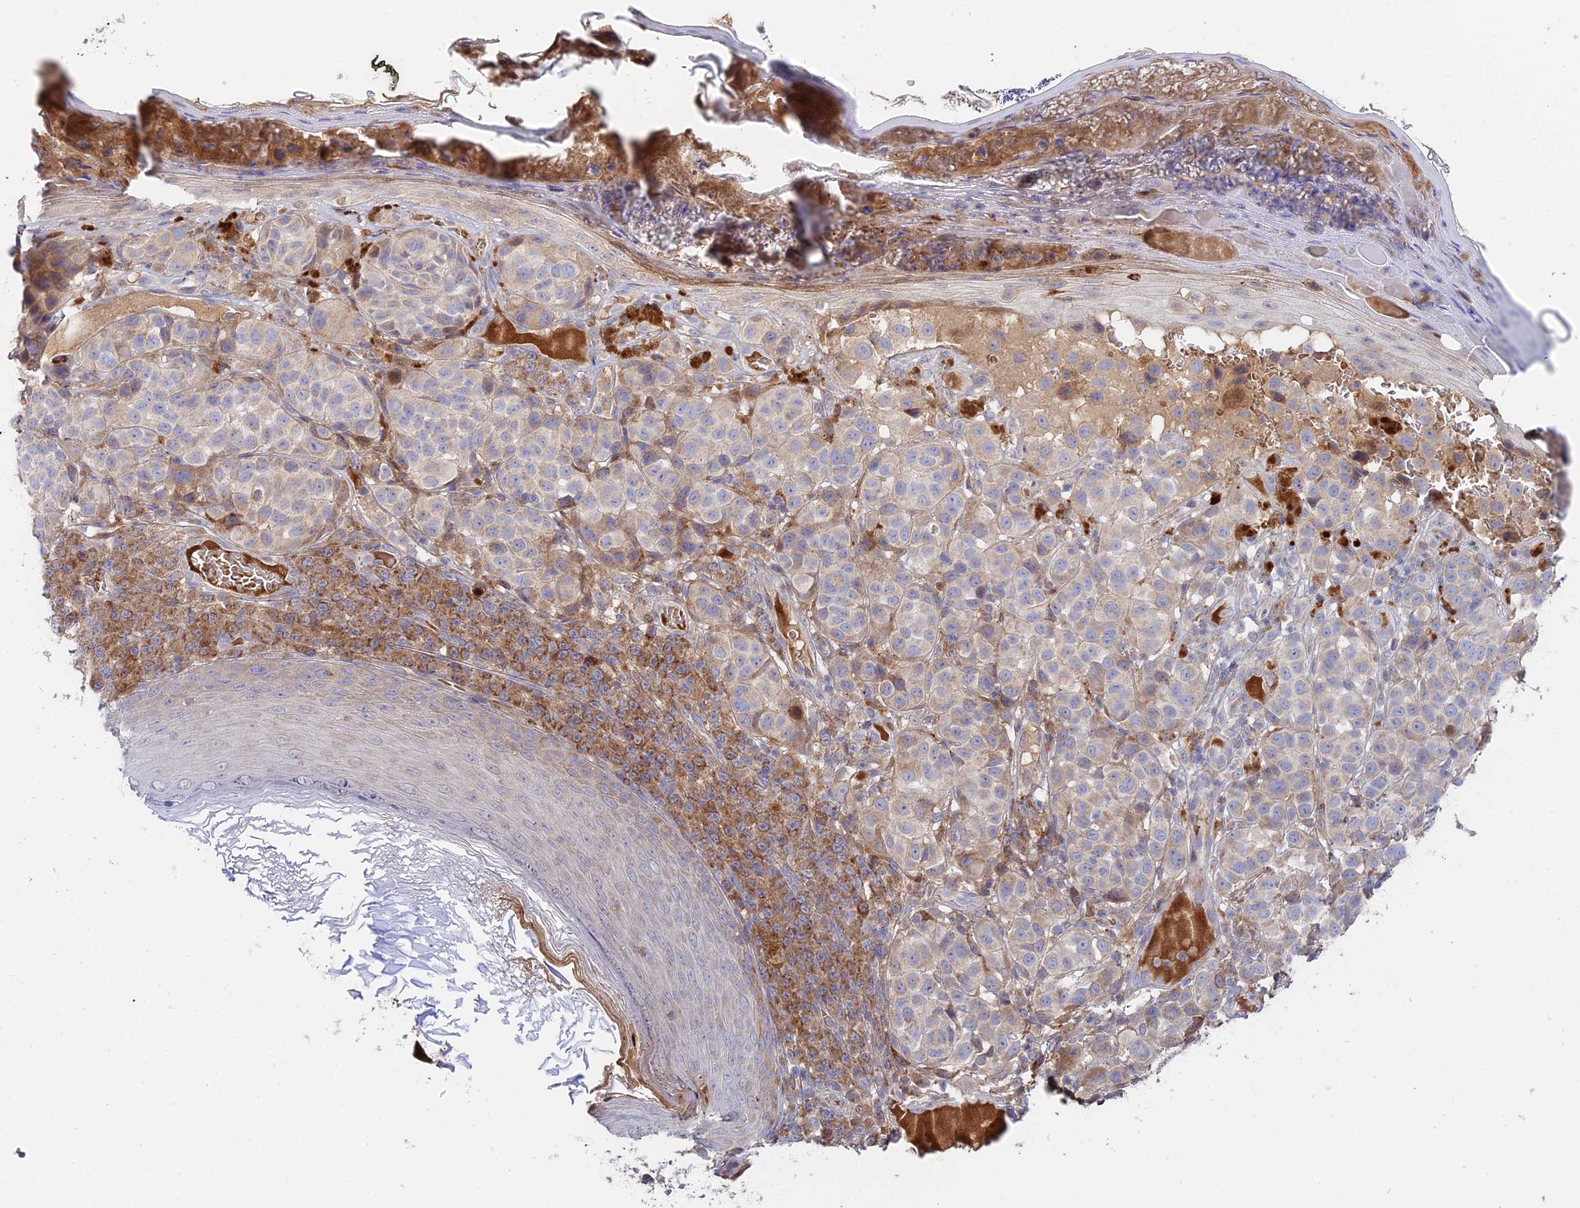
{"staining": {"intensity": "negative", "quantity": "none", "location": "none"}, "tissue": "melanoma", "cell_type": "Tumor cells", "image_type": "cancer", "snomed": [{"axis": "morphology", "description": "Malignant melanoma, NOS"}, {"axis": "topography", "description": "Skin"}], "caption": "Immunohistochemistry histopathology image of human malignant melanoma stained for a protein (brown), which shows no staining in tumor cells. (Immunohistochemistry (ihc), brightfield microscopy, high magnification).", "gene": "FUOM", "patient": {"sex": "male", "age": 38}}